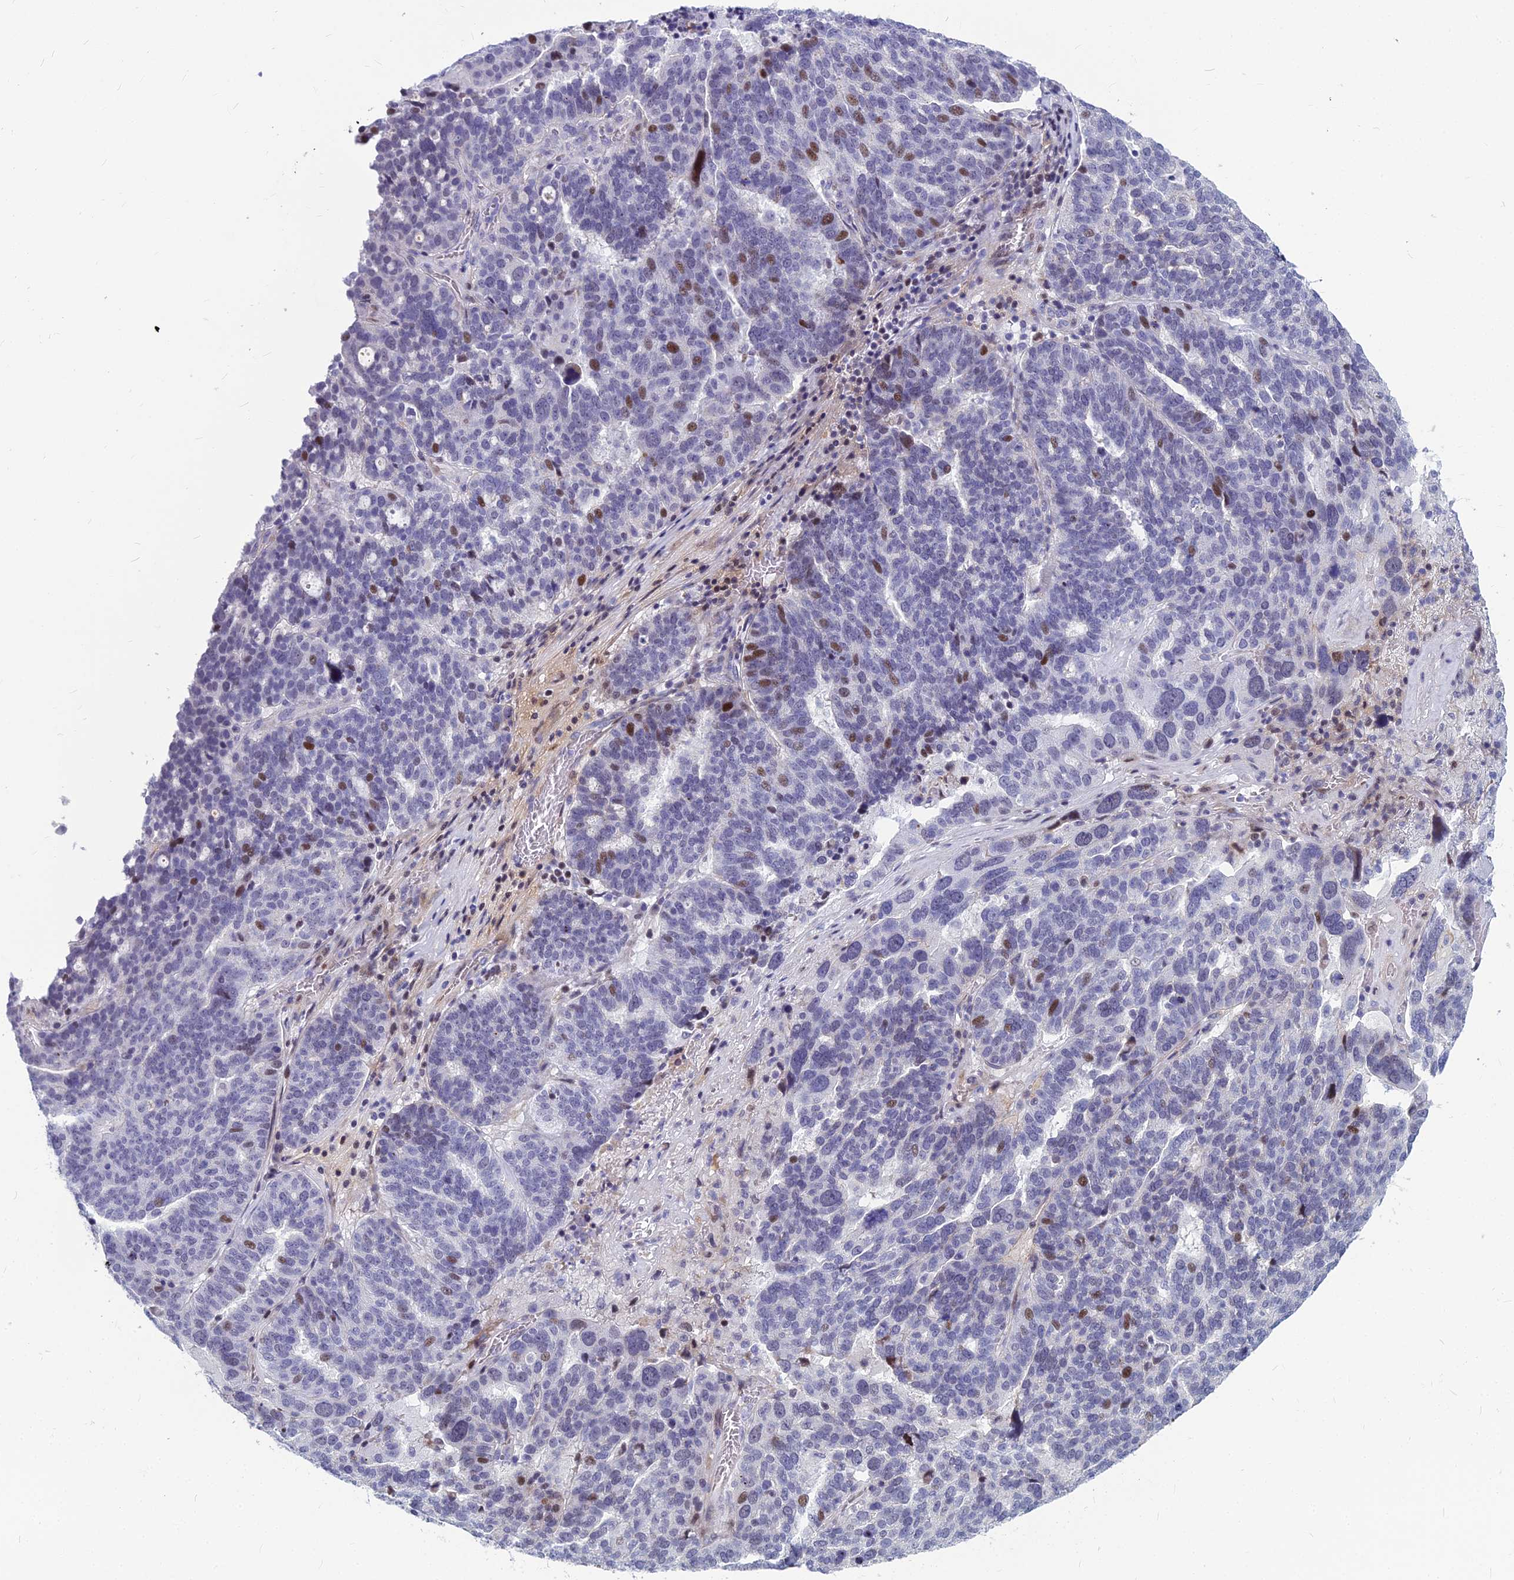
{"staining": {"intensity": "moderate", "quantity": "<25%", "location": "nuclear"}, "tissue": "ovarian cancer", "cell_type": "Tumor cells", "image_type": "cancer", "snomed": [{"axis": "morphology", "description": "Cystadenocarcinoma, serous, NOS"}, {"axis": "topography", "description": "Ovary"}], "caption": "Tumor cells demonstrate low levels of moderate nuclear staining in approximately <25% of cells in ovarian cancer (serous cystadenocarcinoma).", "gene": "MYBPC2", "patient": {"sex": "female", "age": 59}}